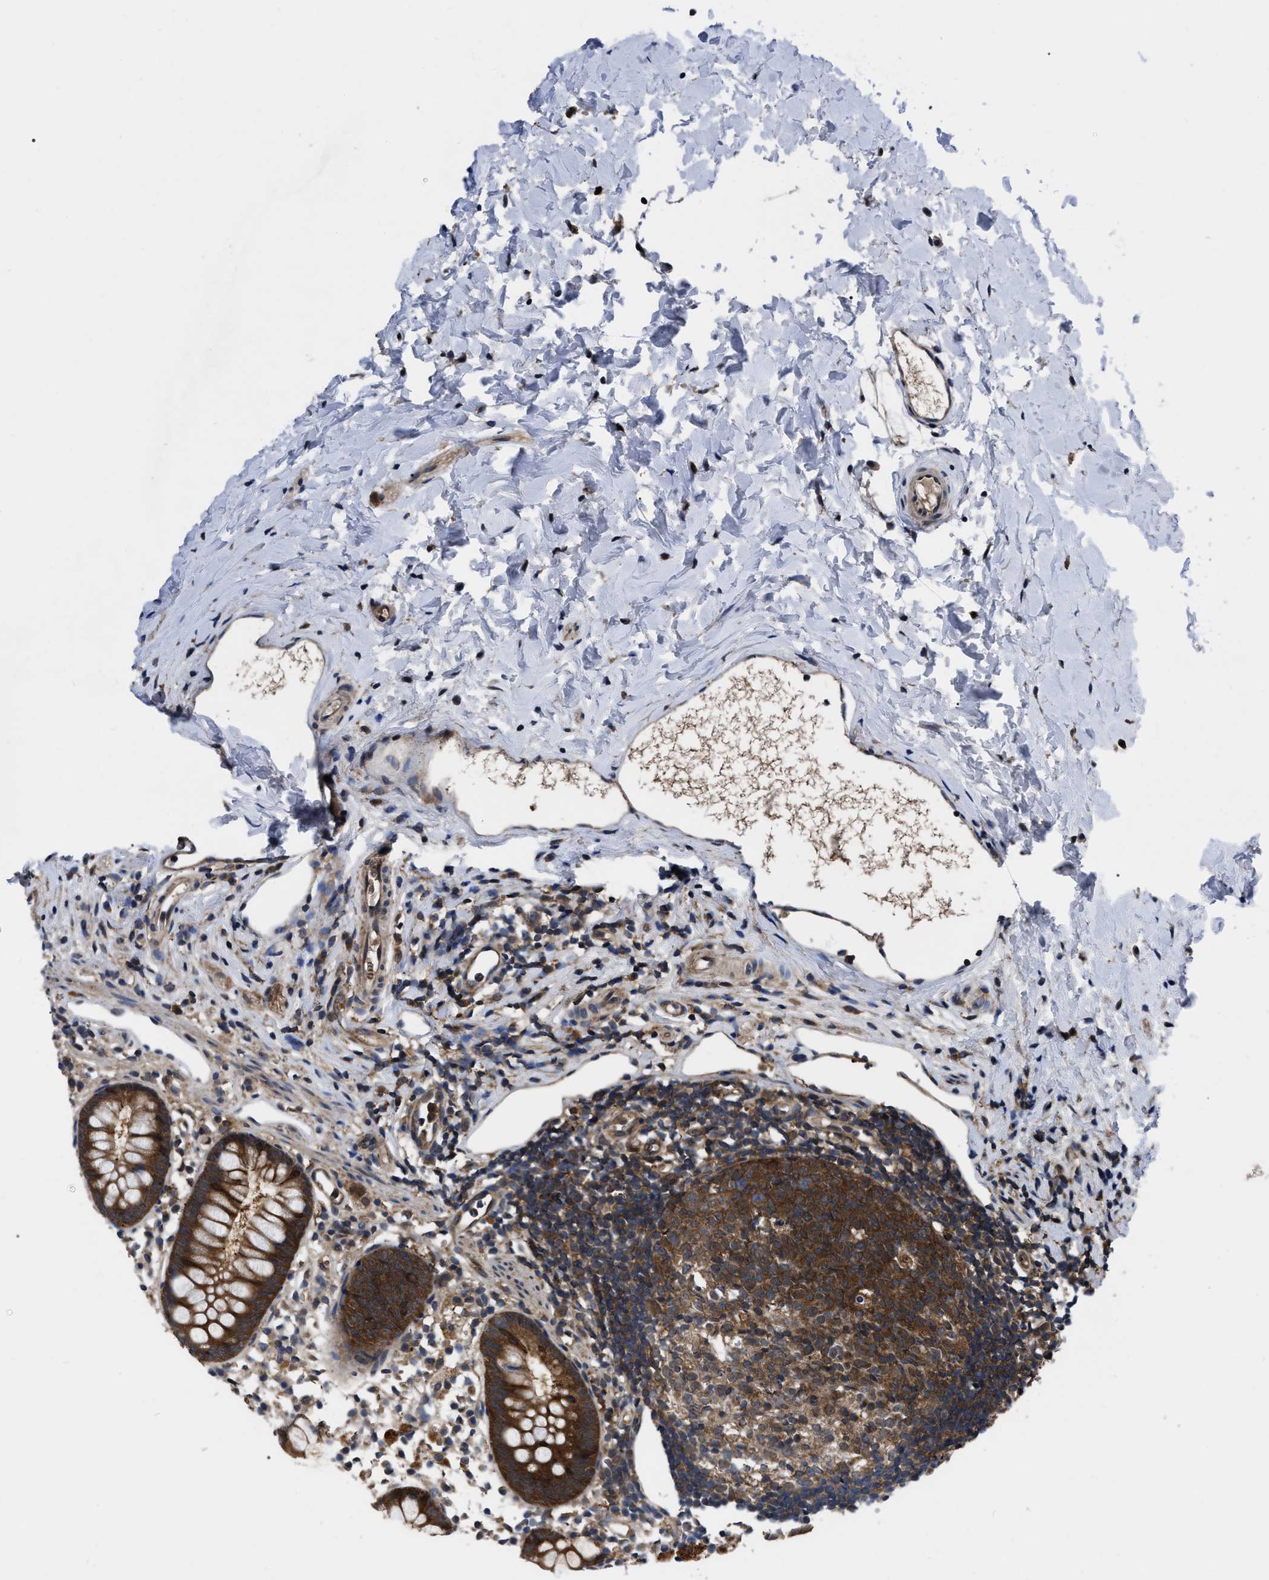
{"staining": {"intensity": "strong", "quantity": ">75%", "location": "cytoplasmic/membranous"}, "tissue": "appendix", "cell_type": "Glandular cells", "image_type": "normal", "snomed": [{"axis": "morphology", "description": "Normal tissue, NOS"}, {"axis": "topography", "description": "Appendix"}], "caption": "Glandular cells exhibit strong cytoplasmic/membranous positivity in about >75% of cells in unremarkable appendix. The protein of interest is shown in brown color, while the nuclei are stained blue.", "gene": "GET4", "patient": {"sex": "female", "age": 20}}